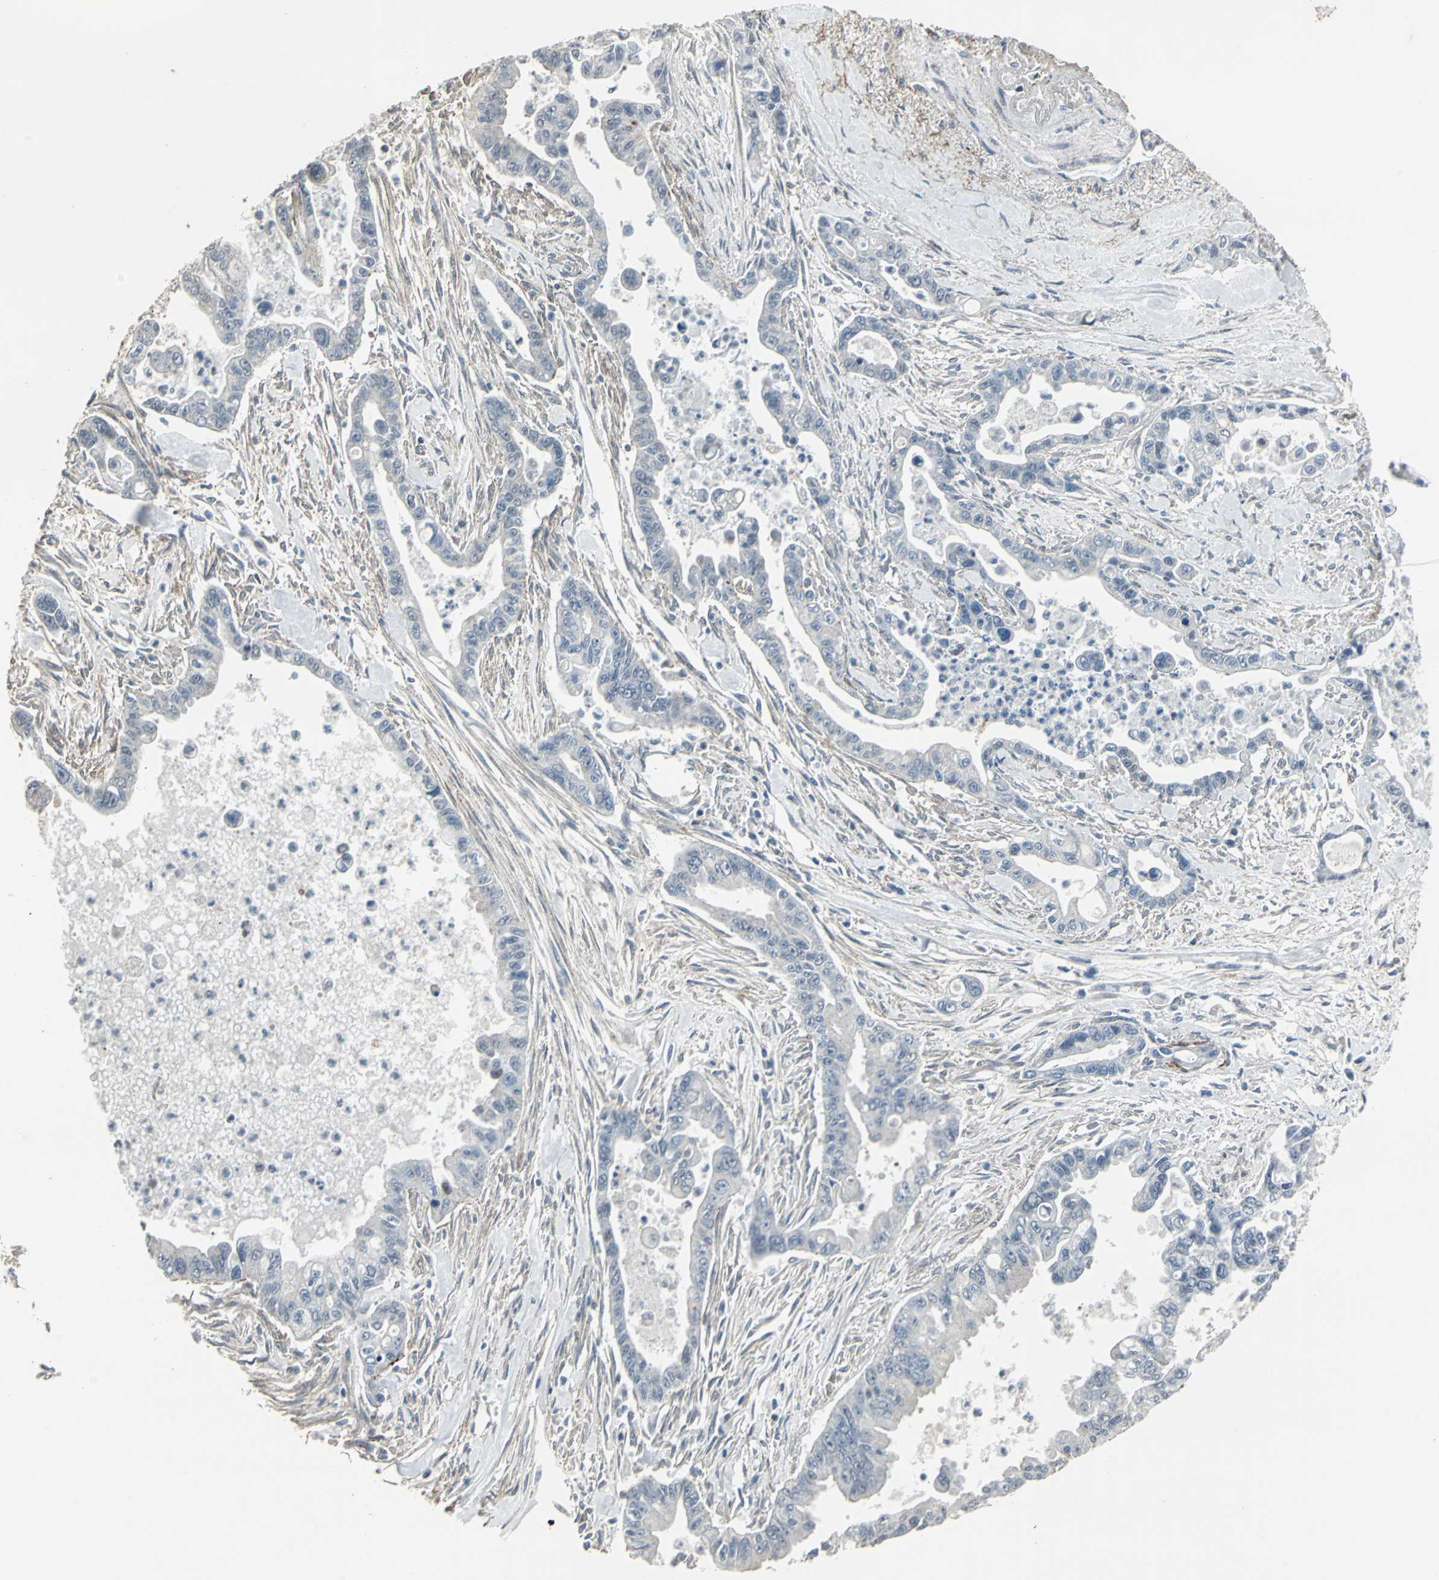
{"staining": {"intensity": "negative", "quantity": "none", "location": "none"}, "tissue": "pancreatic cancer", "cell_type": "Tumor cells", "image_type": "cancer", "snomed": [{"axis": "morphology", "description": "Adenocarcinoma, NOS"}, {"axis": "topography", "description": "Pancreas"}], "caption": "Protein analysis of pancreatic cancer (adenocarcinoma) displays no significant staining in tumor cells. (DAB (3,3'-diaminobenzidine) IHC, high magnification).", "gene": "DNAJB4", "patient": {"sex": "male", "age": 70}}